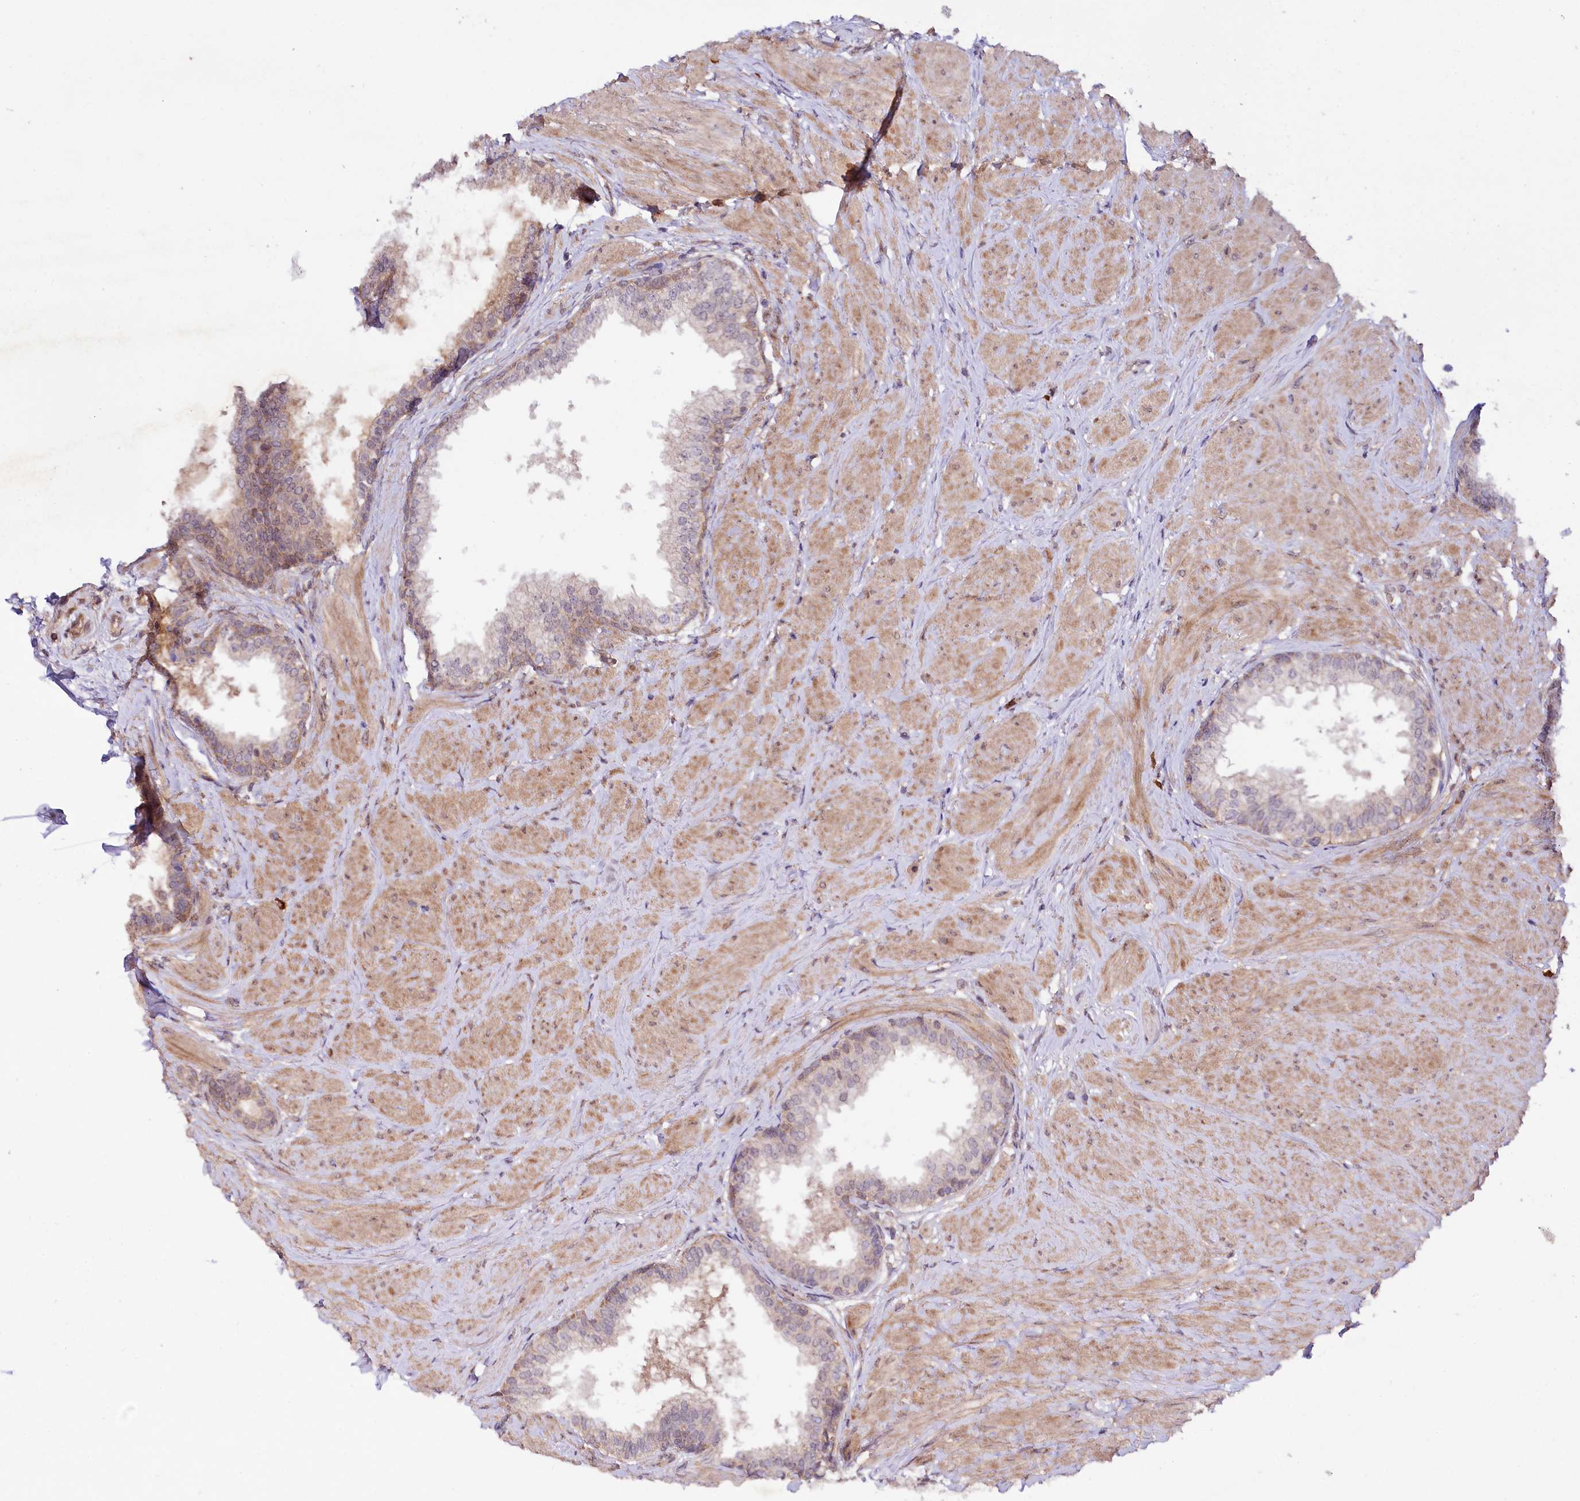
{"staining": {"intensity": "moderate", "quantity": "<25%", "location": "cytoplasmic/membranous"}, "tissue": "prostate", "cell_type": "Glandular cells", "image_type": "normal", "snomed": [{"axis": "morphology", "description": "Normal tissue, NOS"}, {"axis": "topography", "description": "Prostate"}], "caption": "Prostate stained with a brown dye reveals moderate cytoplasmic/membranous positive staining in about <25% of glandular cells.", "gene": "PHLDB1", "patient": {"sex": "male", "age": 48}}